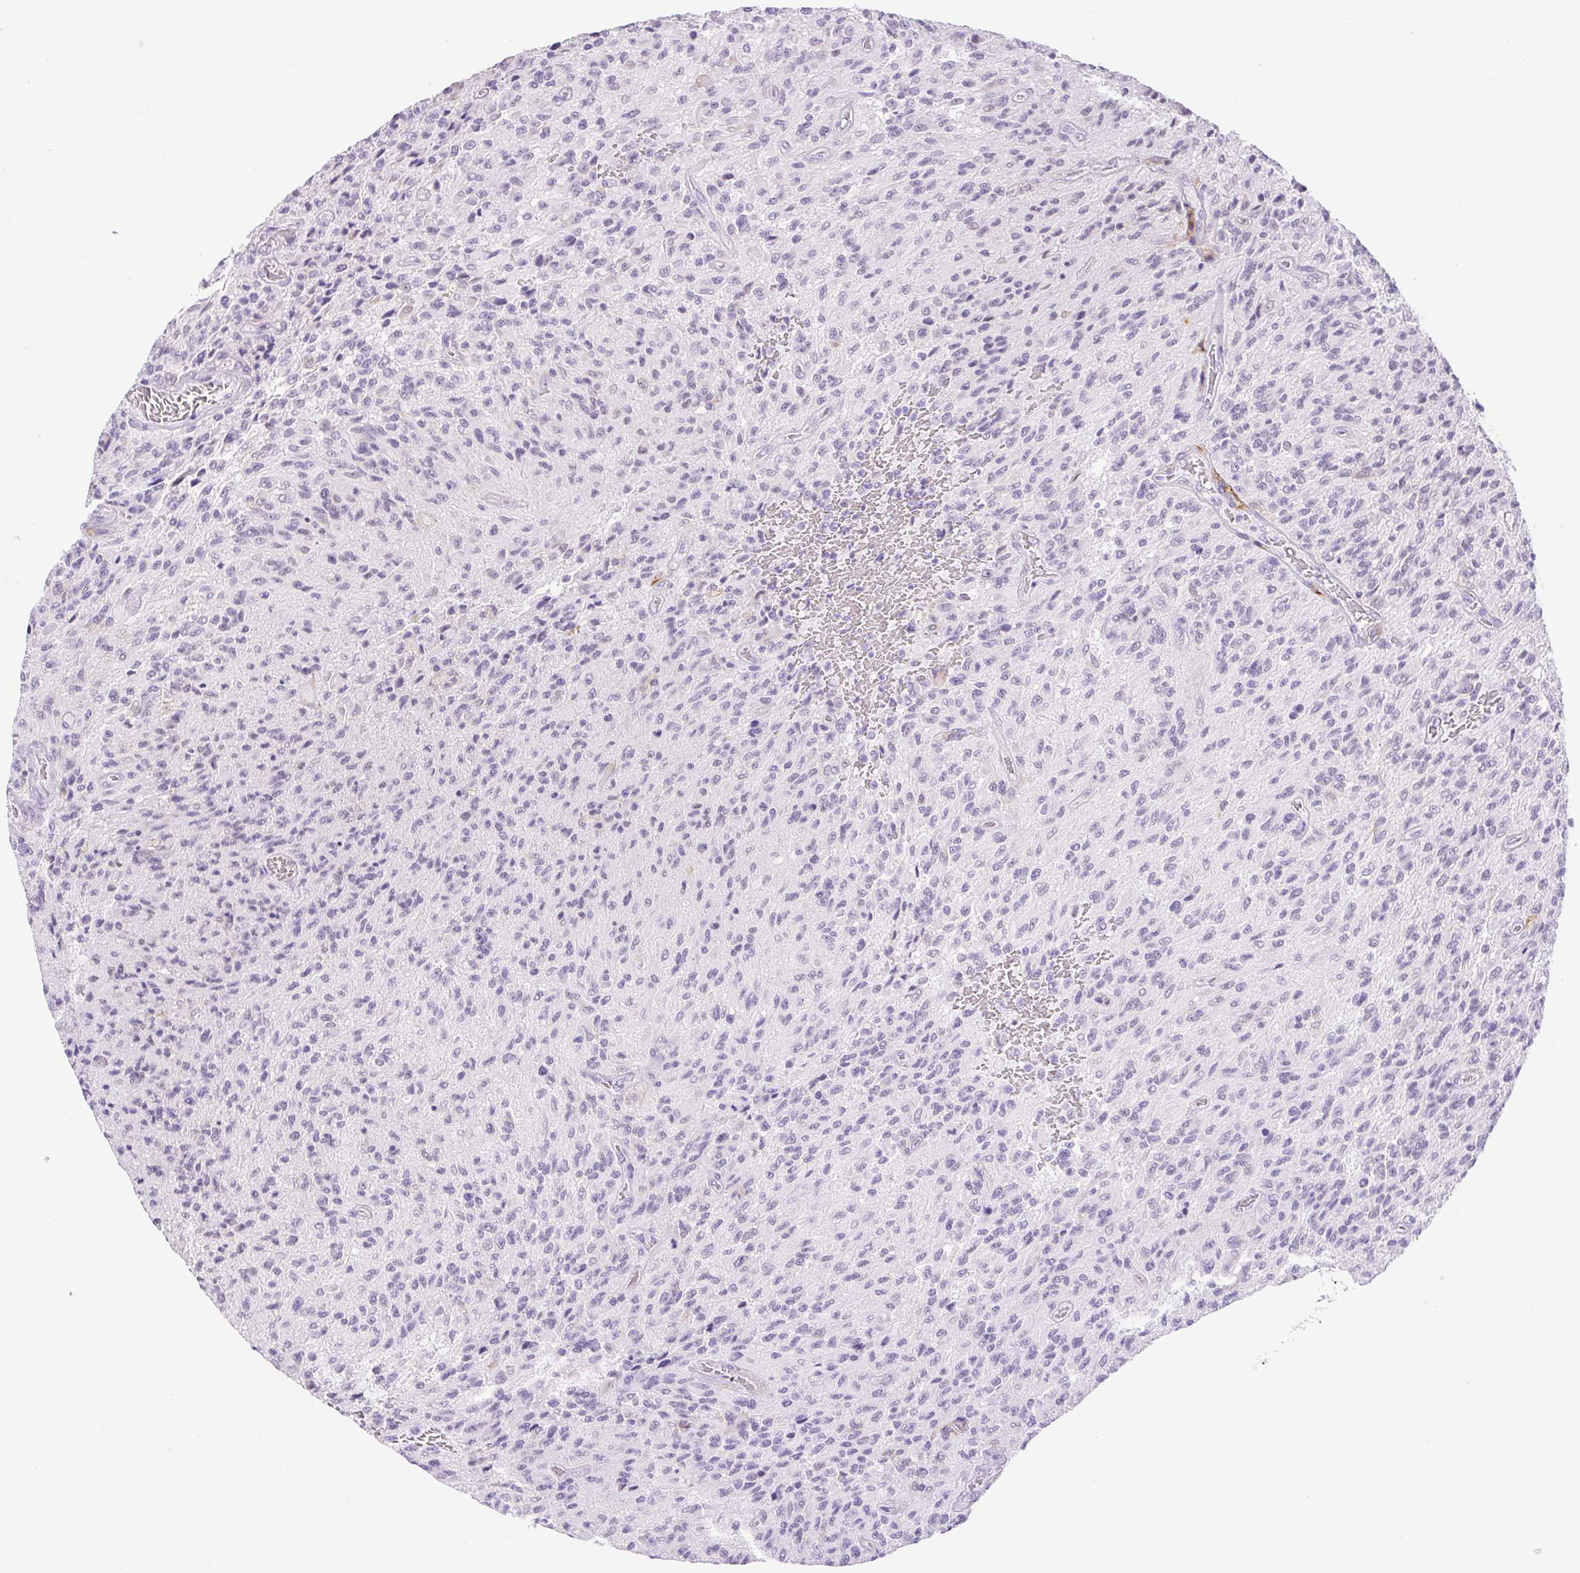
{"staining": {"intensity": "negative", "quantity": "none", "location": "none"}, "tissue": "glioma", "cell_type": "Tumor cells", "image_type": "cancer", "snomed": [{"axis": "morphology", "description": "Normal tissue, NOS"}, {"axis": "morphology", "description": "Glioma, malignant, High grade"}, {"axis": "topography", "description": "Cerebral cortex"}], "caption": "Glioma stained for a protein using IHC demonstrates no expression tumor cells.", "gene": "SIGLEC1", "patient": {"sex": "male", "age": 56}}